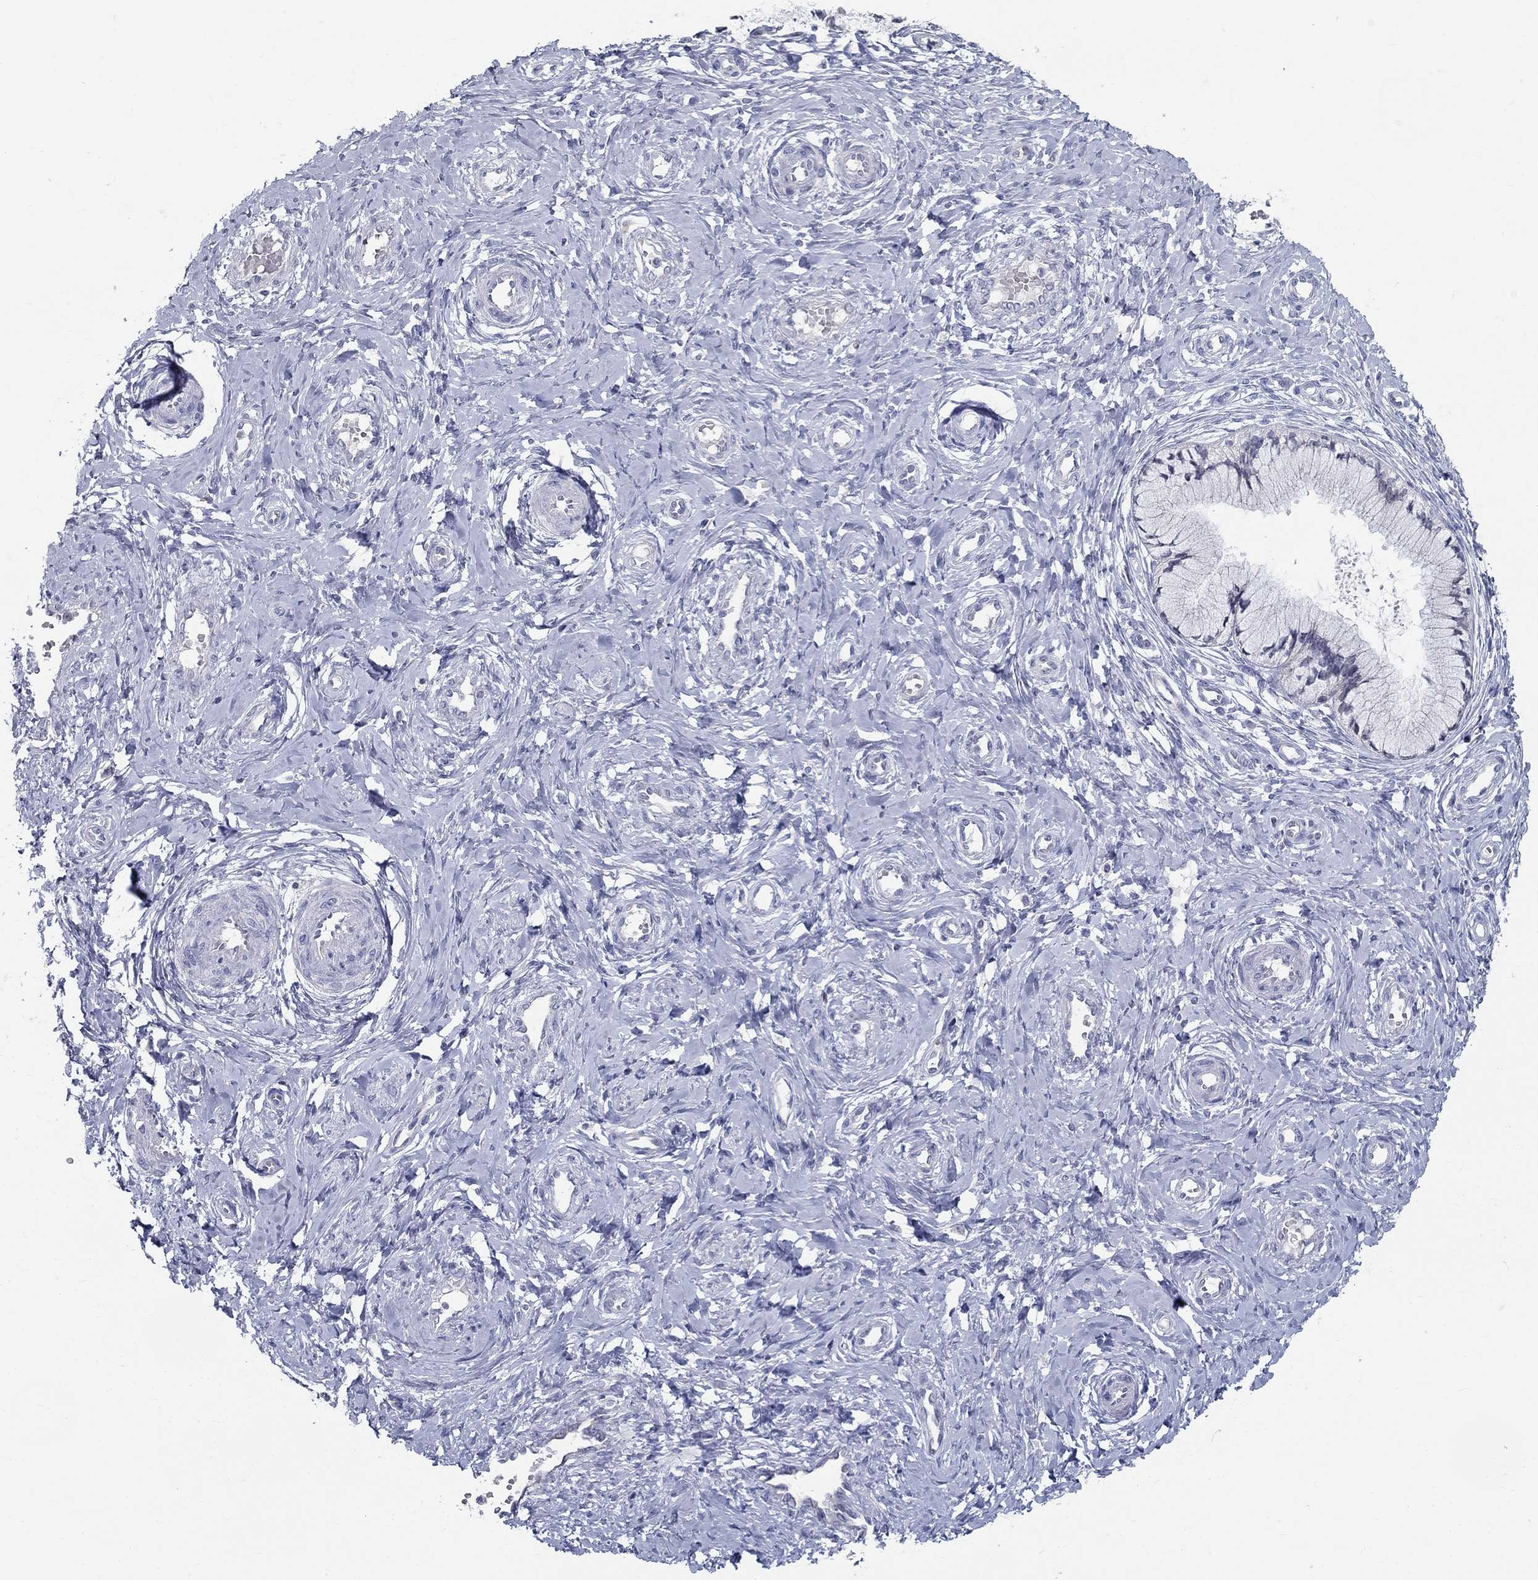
{"staining": {"intensity": "negative", "quantity": "none", "location": "none"}, "tissue": "cervix", "cell_type": "Glandular cells", "image_type": "normal", "snomed": [{"axis": "morphology", "description": "Normal tissue, NOS"}, {"axis": "topography", "description": "Cervix"}], "caption": "Immunohistochemistry (IHC) of benign cervix reveals no positivity in glandular cells. (Immunohistochemistry, brightfield microscopy, high magnification).", "gene": "ENSG00000290147", "patient": {"sex": "female", "age": 37}}